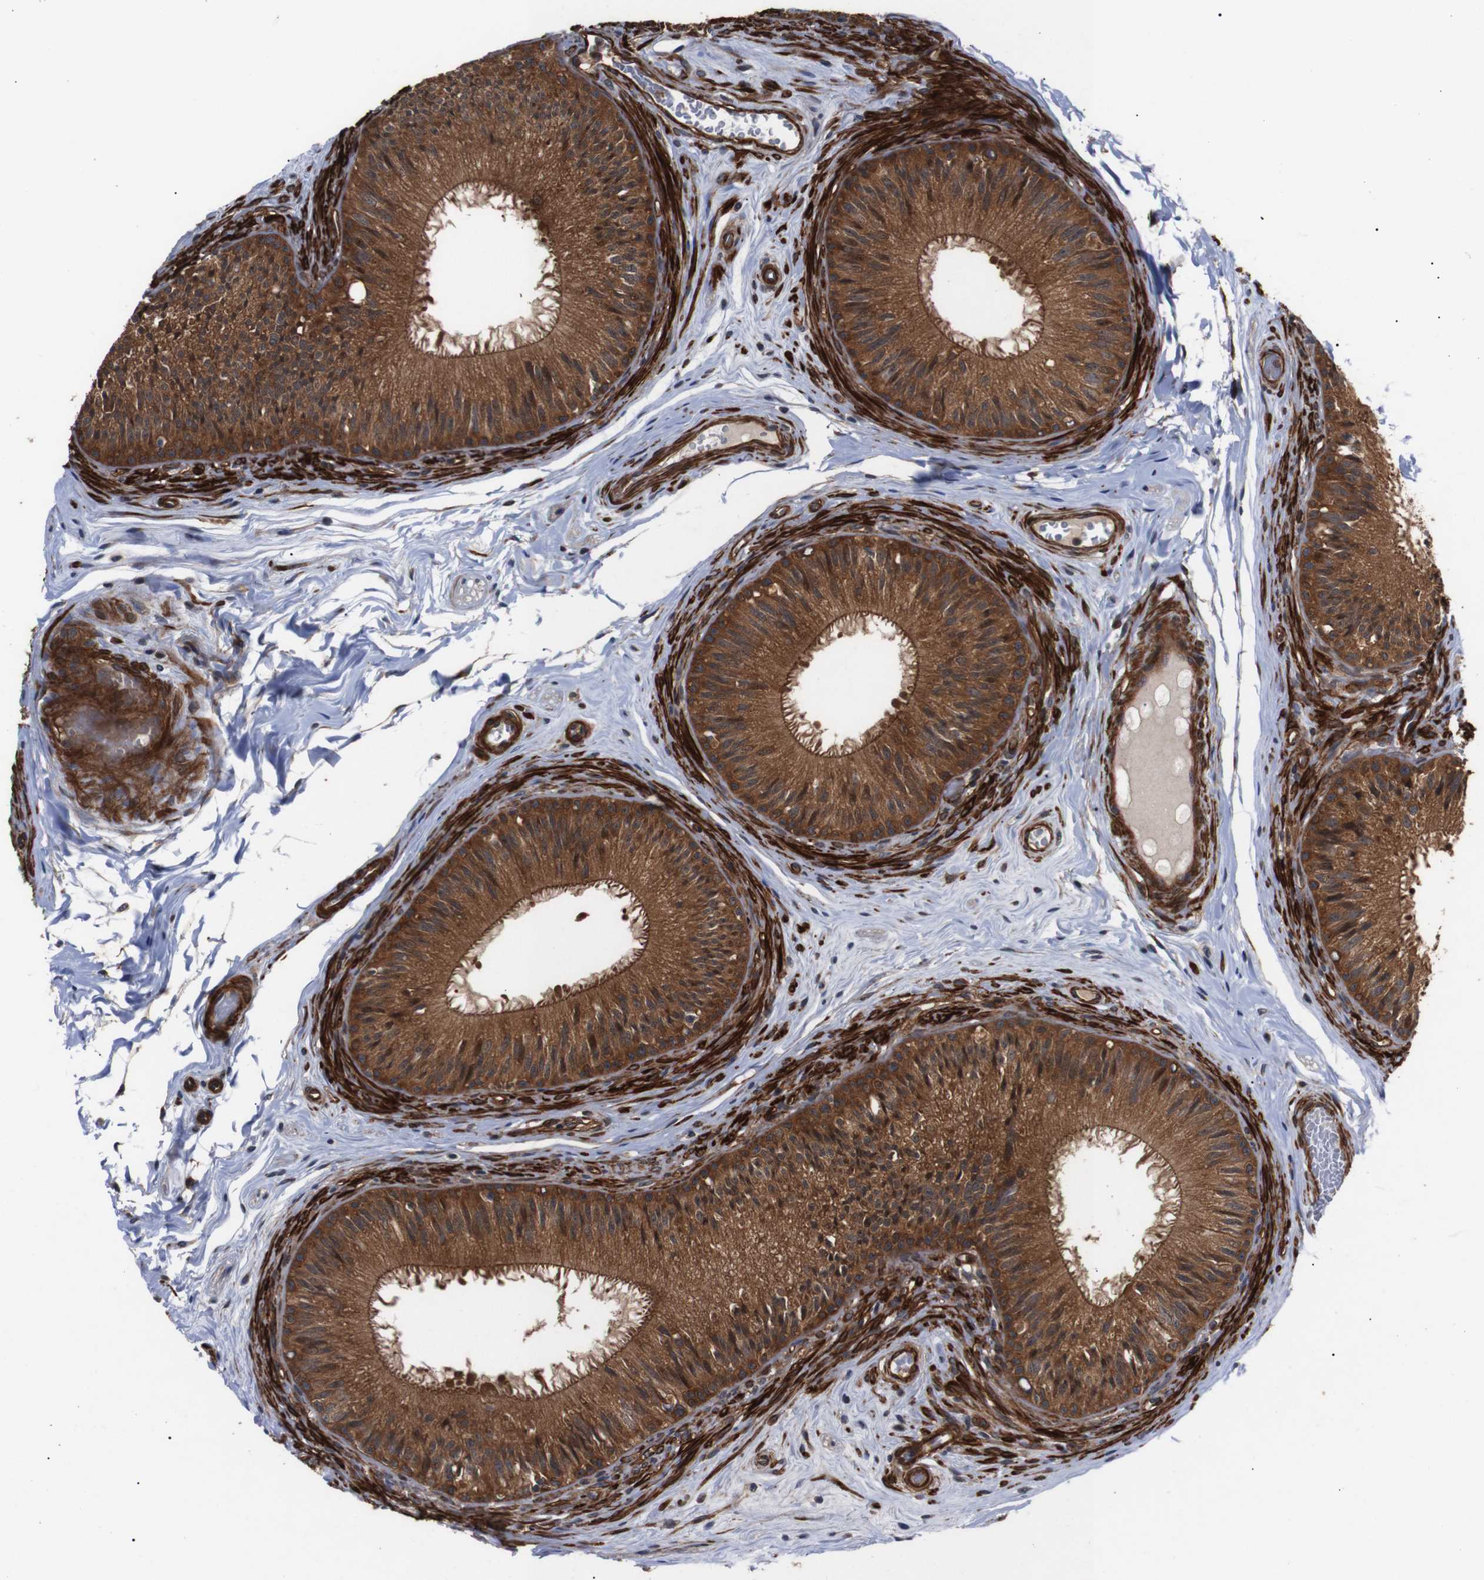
{"staining": {"intensity": "strong", "quantity": ">75%", "location": "cytoplasmic/membranous"}, "tissue": "epididymis", "cell_type": "Glandular cells", "image_type": "normal", "snomed": [{"axis": "morphology", "description": "Normal tissue, NOS"}, {"axis": "topography", "description": "Testis"}, {"axis": "topography", "description": "Epididymis"}], "caption": "This is an image of immunohistochemistry (IHC) staining of unremarkable epididymis, which shows strong staining in the cytoplasmic/membranous of glandular cells.", "gene": "PAWR", "patient": {"sex": "male", "age": 36}}